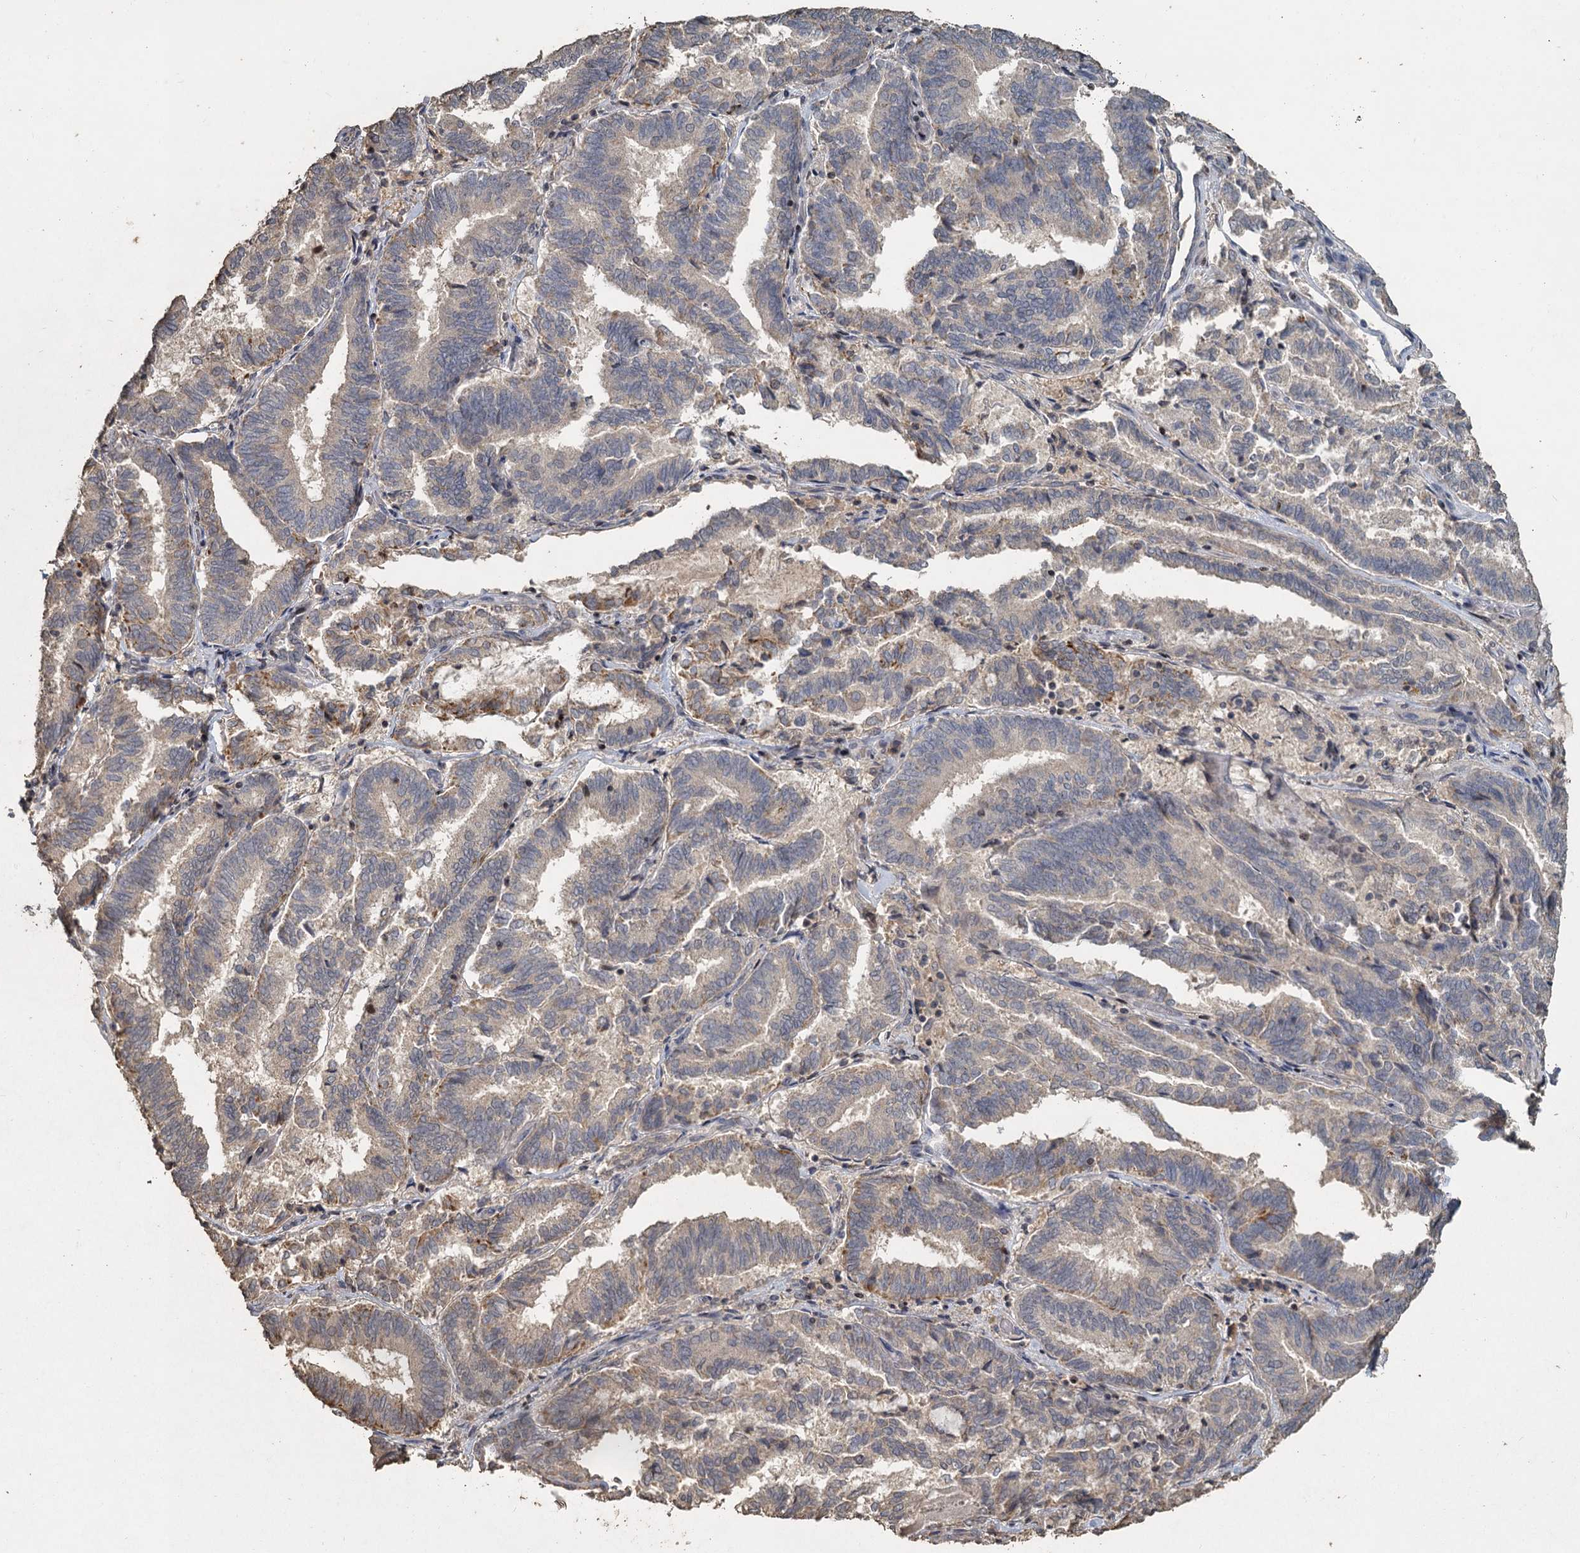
{"staining": {"intensity": "weak", "quantity": "<25%", "location": "cytoplasmic/membranous"}, "tissue": "endometrial cancer", "cell_type": "Tumor cells", "image_type": "cancer", "snomed": [{"axis": "morphology", "description": "Adenocarcinoma, NOS"}, {"axis": "topography", "description": "Endometrium"}], "caption": "This is a image of immunohistochemistry (IHC) staining of adenocarcinoma (endometrial), which shows no expression in tumor cells. Nuclei are stained in blue.", "gene": "CCDC61", "patient": {"sex": "female", "age": 80}}